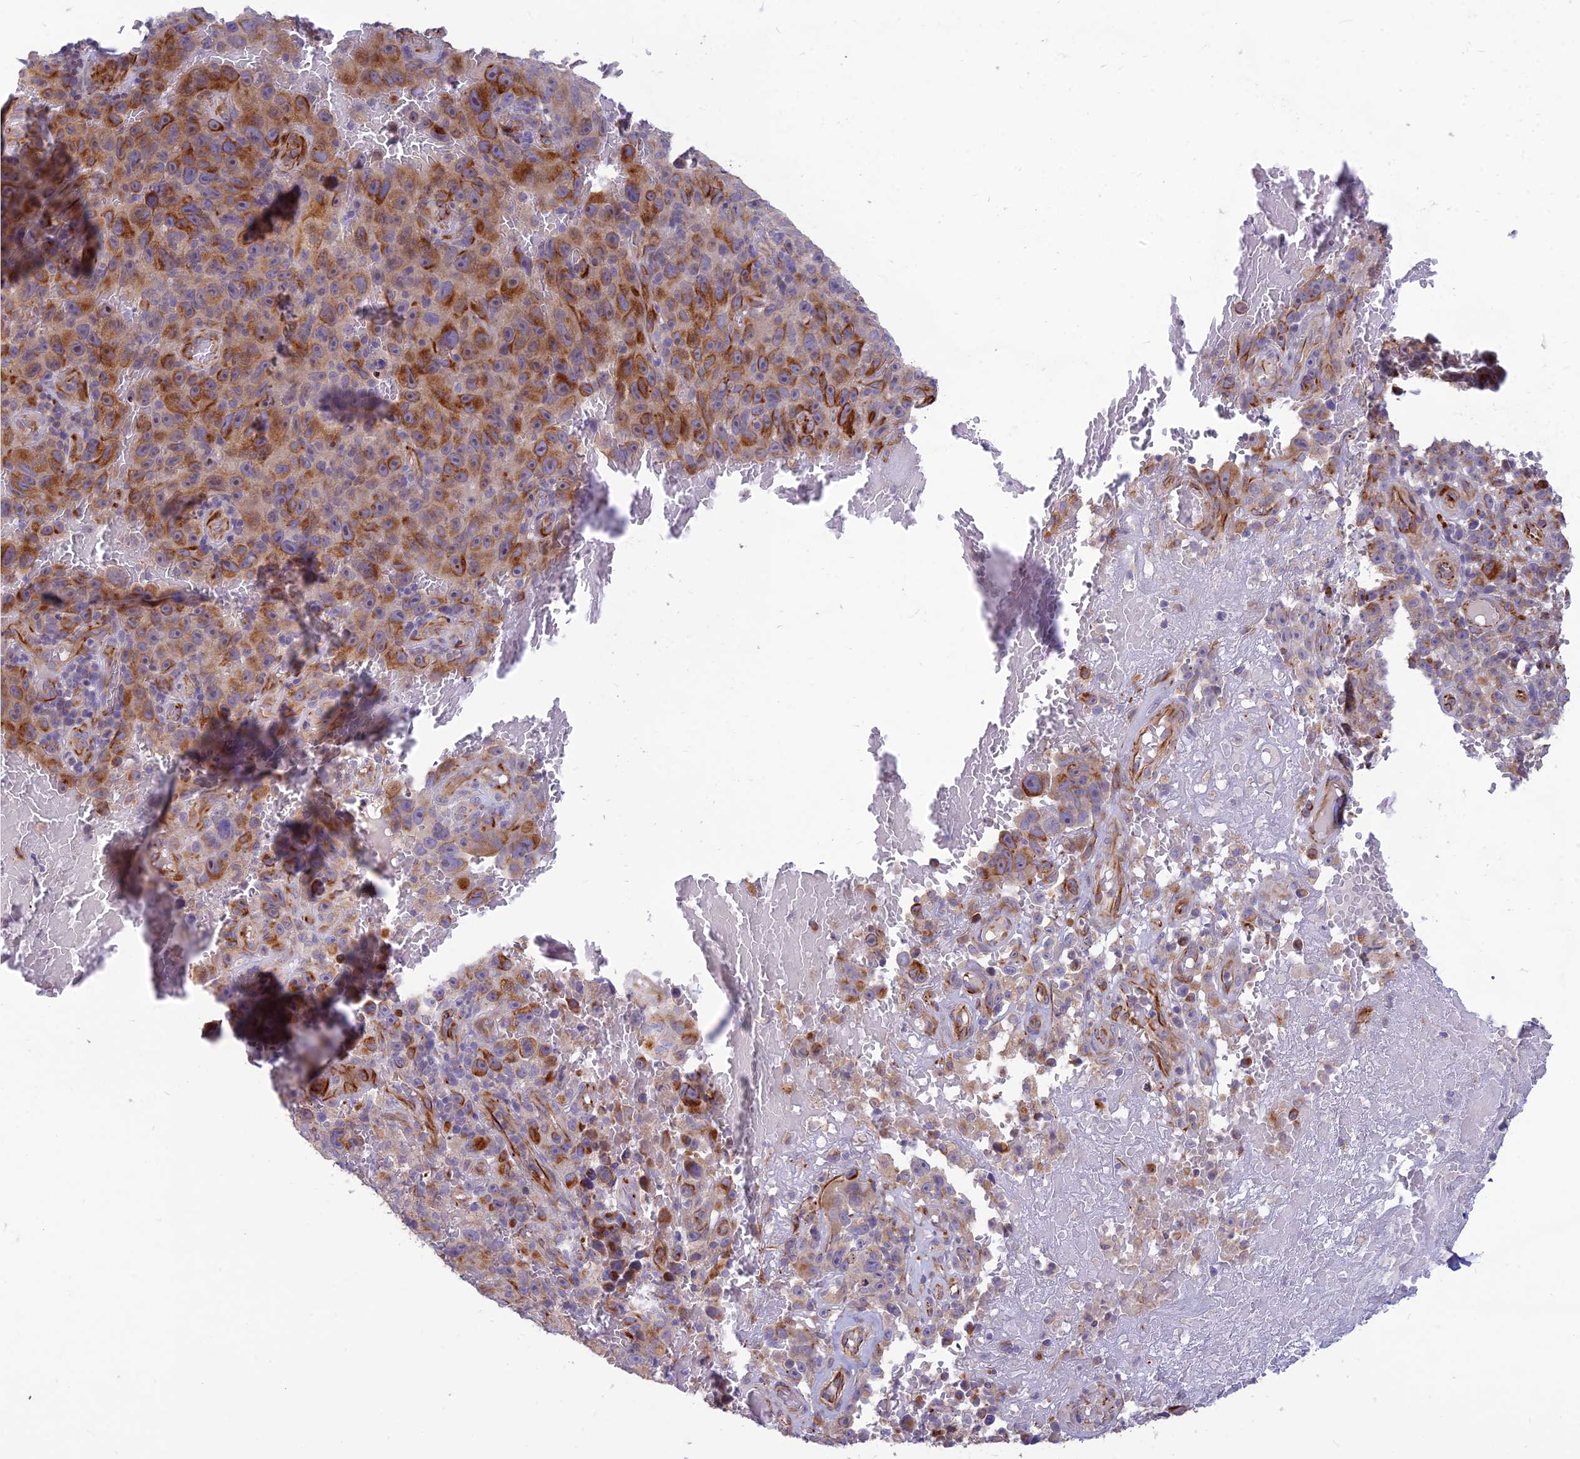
{"staining": {"intensity": "strong", "quantity": "<25%", "location": "cytoplasmic/membranous"}, "tissue": "melanoma", "cell_type": "Tumor cells", "image_type": "cancer", "snomed": [{"axis": "morphology", "description": "Malignant melanoma, NOS"}, {"axis": "topography", "description": "Skin"}], "caption": "Protein analysis of melanoma tissue reveals strong cytoplasmic/membranous expression in about <25% of tumor cells.", "gene": "ST8SIA5", "patient": {"sex": "female", "age": 82}}